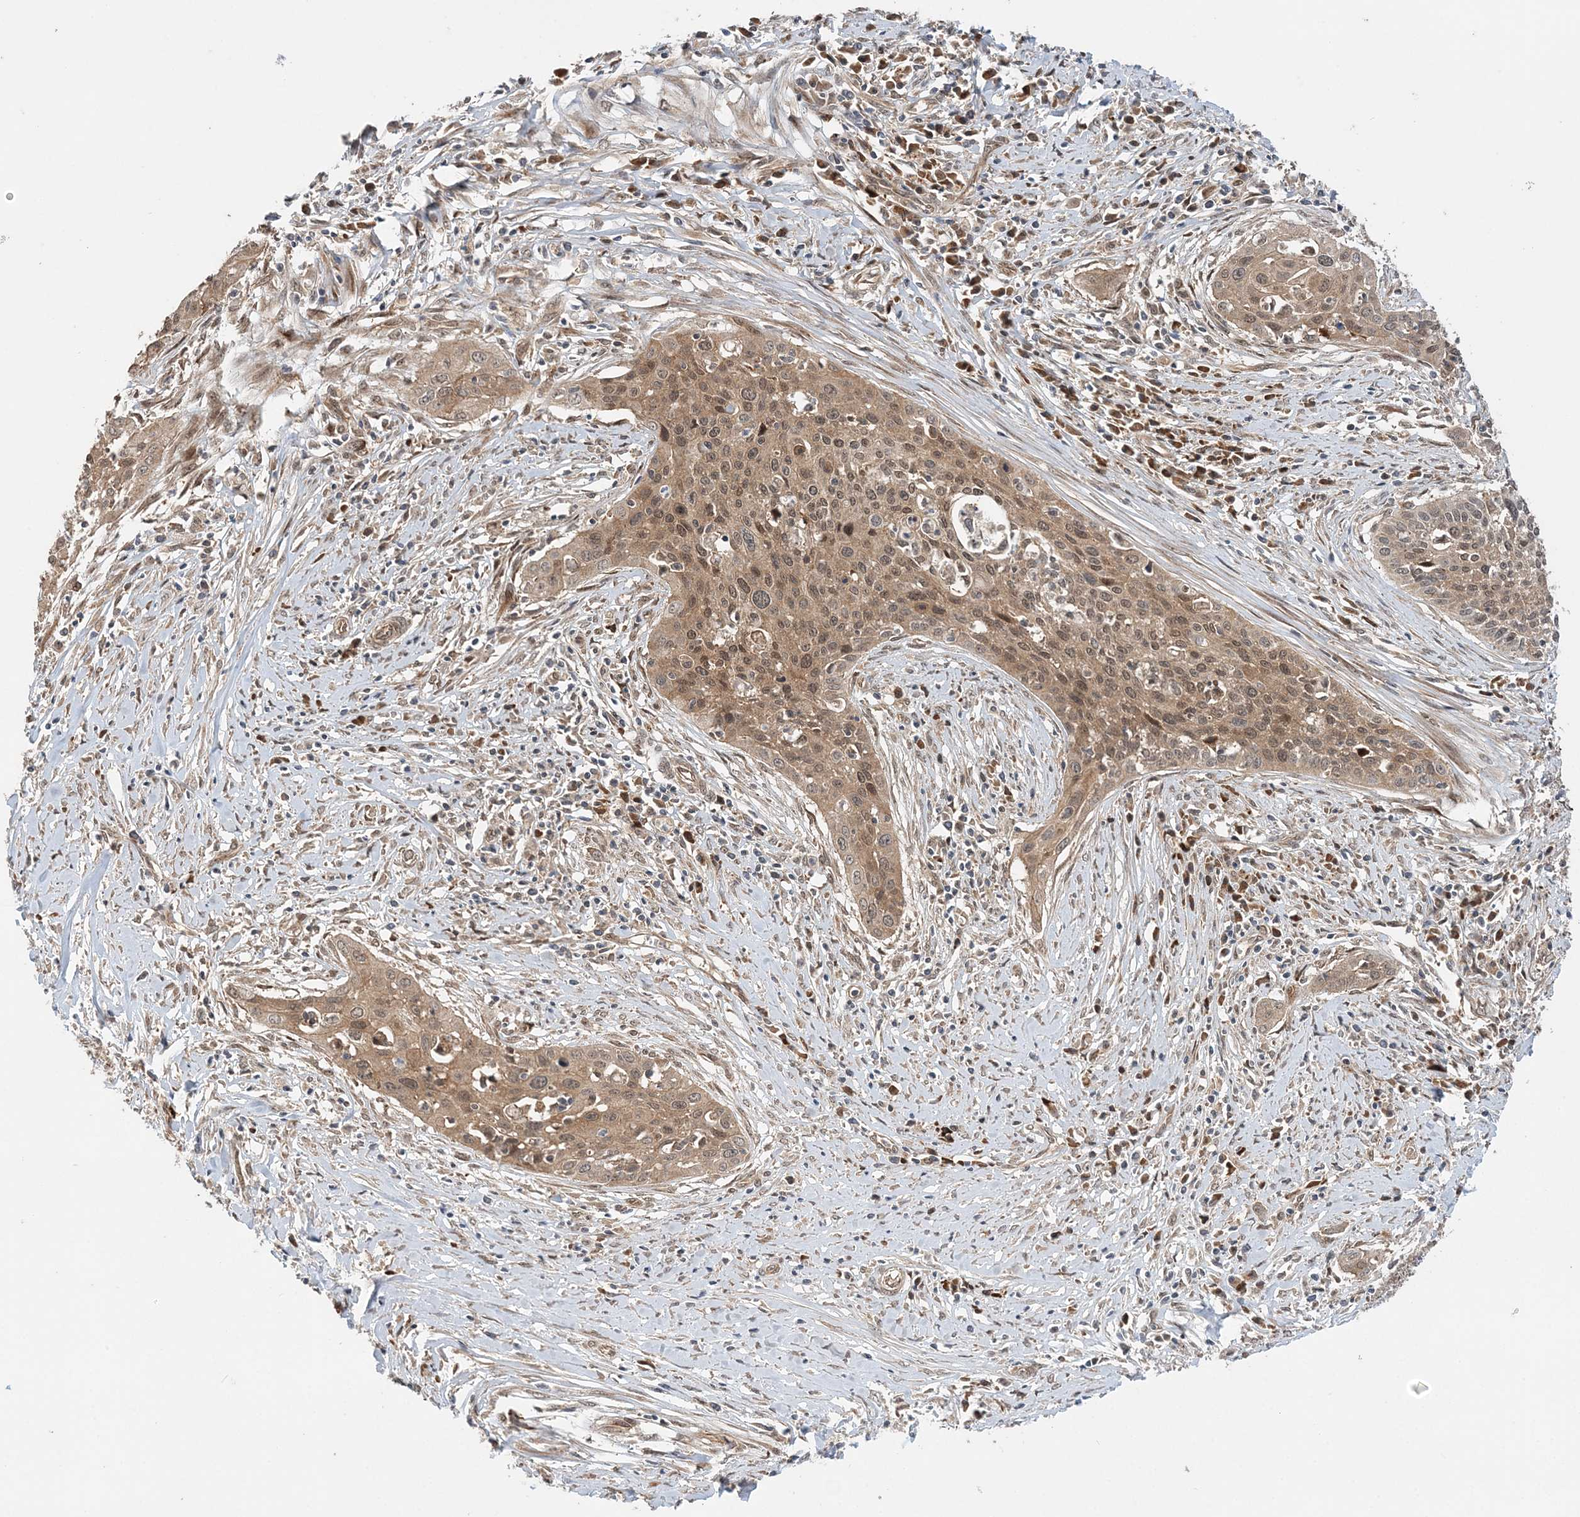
{"staining": {"intensity": "weak", "quantity": ">75%", "location": "cytoplasmic/membranous,nuclear"}, "tissue": "cervical cancer", "cell_type": "Tumor cells", "image_type": "cancer", "snomed": [{"axis": "morphology", "description": "Squamous cell carcinoma, NOS"}, {"axis": "topography", "description": "Cervix"}], "caption": "Brown immunohistochemical staining in cervical cancer shows weak cytoplasmic/membranous and nuclear expression in about >75% of tumor cells. (Stains: DAB (3,3'-diaminobenzidine) in brown, nuclei in blue, Microscopy: brightfield microscopy at high magnification).", "gene": "UBTD2", "patient": {"sex": "female", "age": 34}}